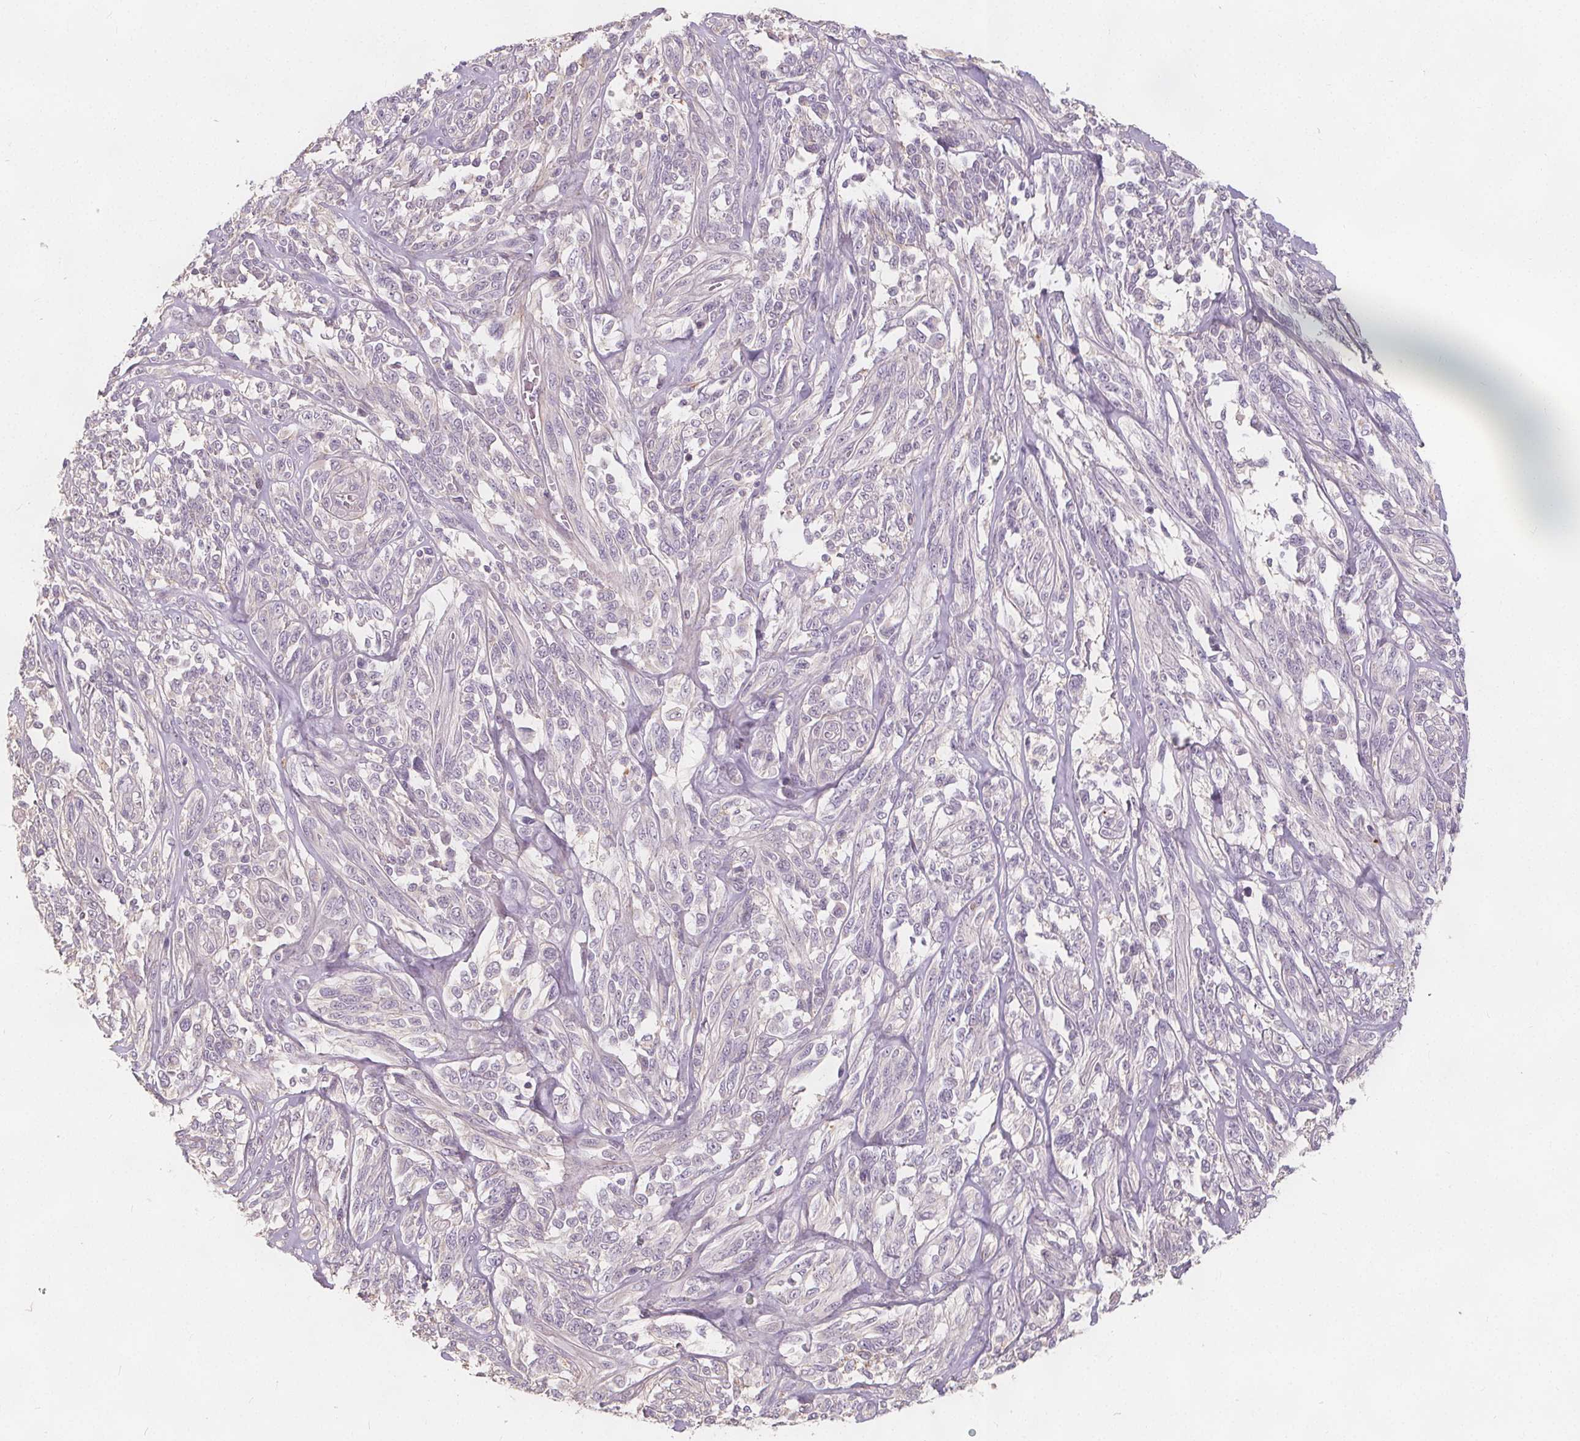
{"staining": {"intensity": "negative", "quantity": "none", "location": "none"}, "tissue": "melanoma", "cell_type": "Tumor cells", "image_type": "cancer", "snomed": [{"axis": "morphology", "description": "Malignant melanoma, NOS"}, {"axis": "topography", "description": "Skin"}], "caption": "Immunohistochemical staining of malignant melanoma displays no significant positivity in tumor cells.", "gene": "DRC3", "patient": {"sex": "female", "age": 91}}